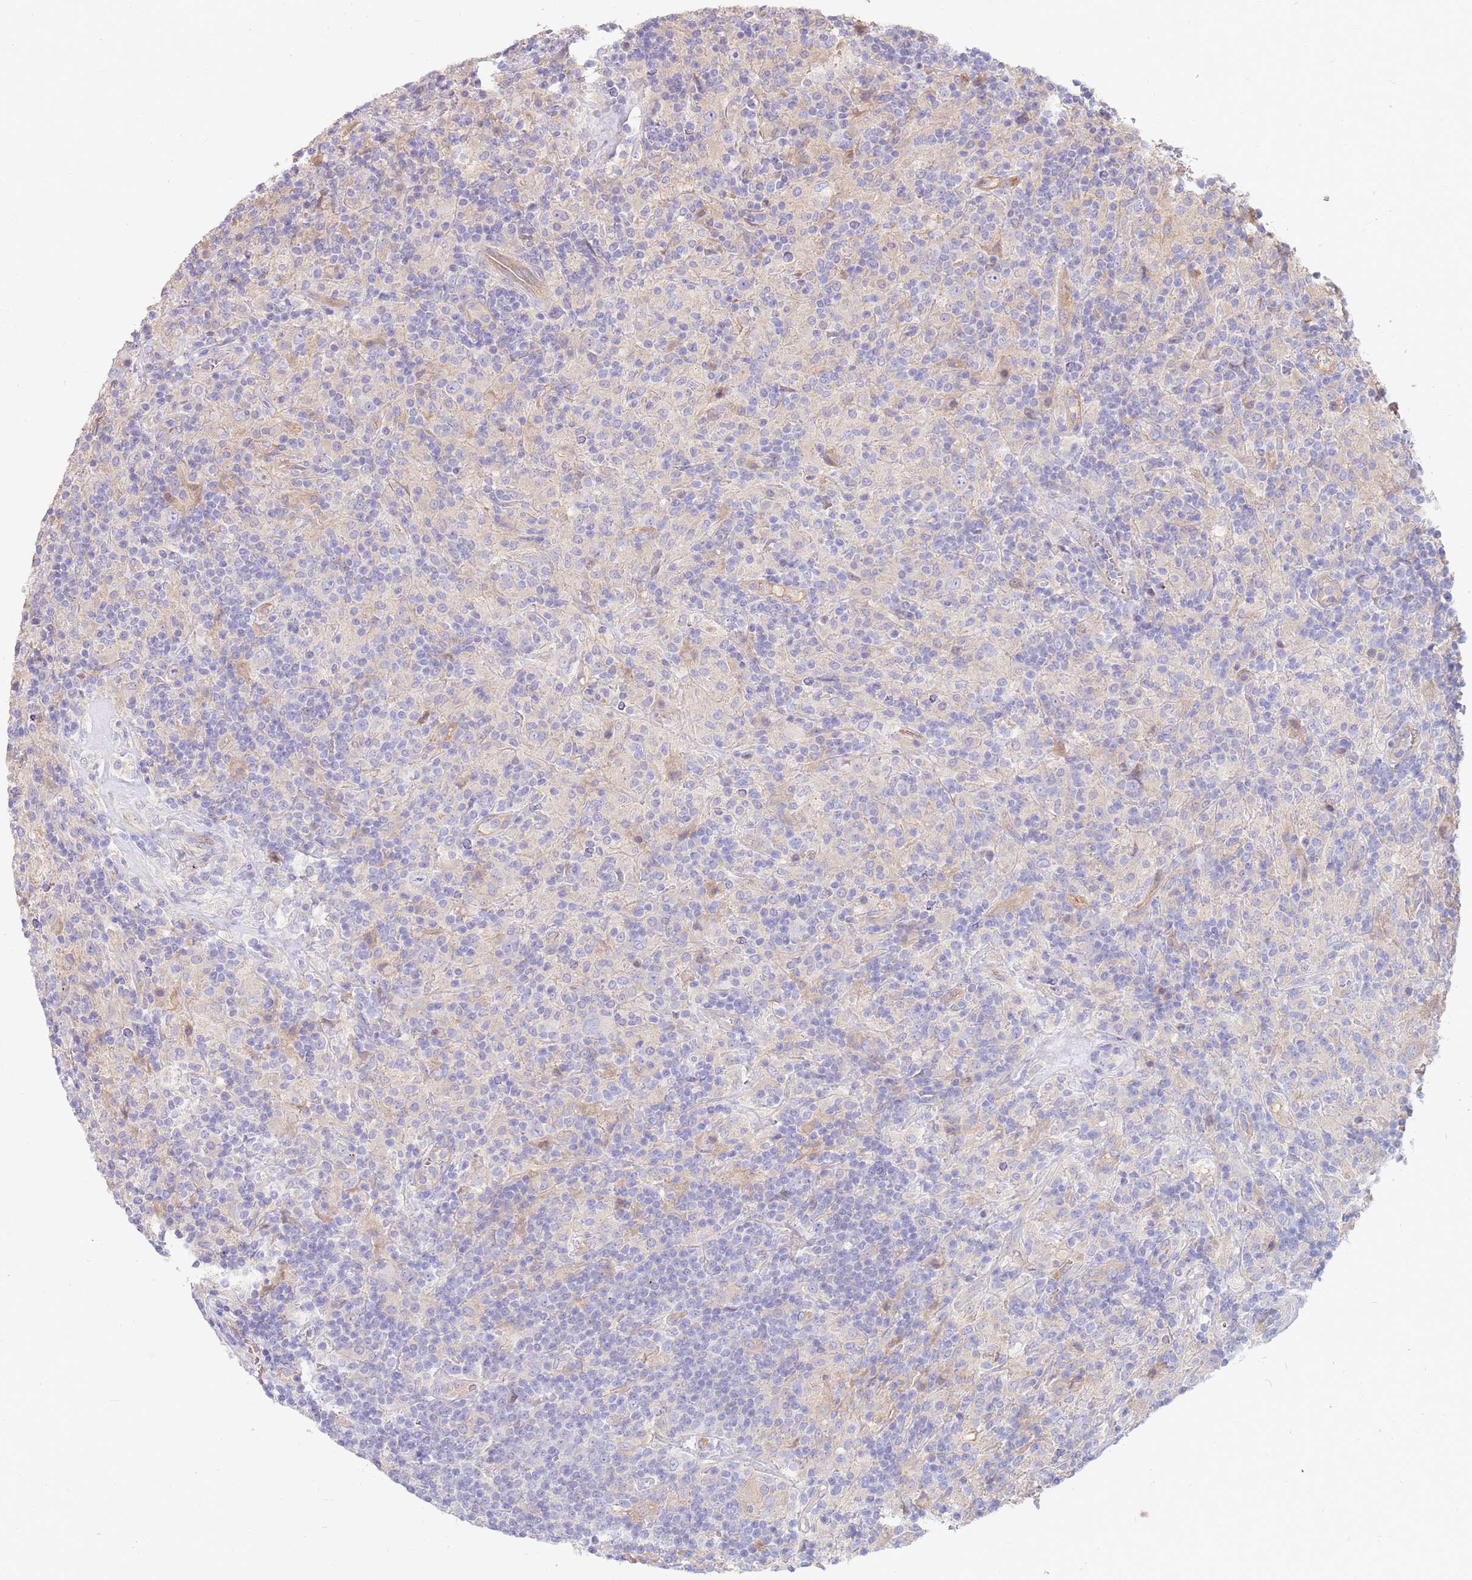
{"staining": {"intensity": "negative", "quantity": "none", "location": "none"}, "tissue": "lymphoma", "cell_type": "Tumor cells", "image_type": "cancer", "snomed": [{"axis": "morphology", "description": "Hodgkin's disease, NOS"}, {"axis": "topography", "description": "Lymph node"}], "caption": "IHC image of human lymphoma stained for a protein (brown), which demonstrates no positivity in tumor cells. Brightfield microscopy of immunohistochemistry (IHC) stained with DAB (brown) and hematoxylin (blue), captured at high magnification.", "gene": "SLC44A4", "patient": {"sex": "male", "age": 70}}